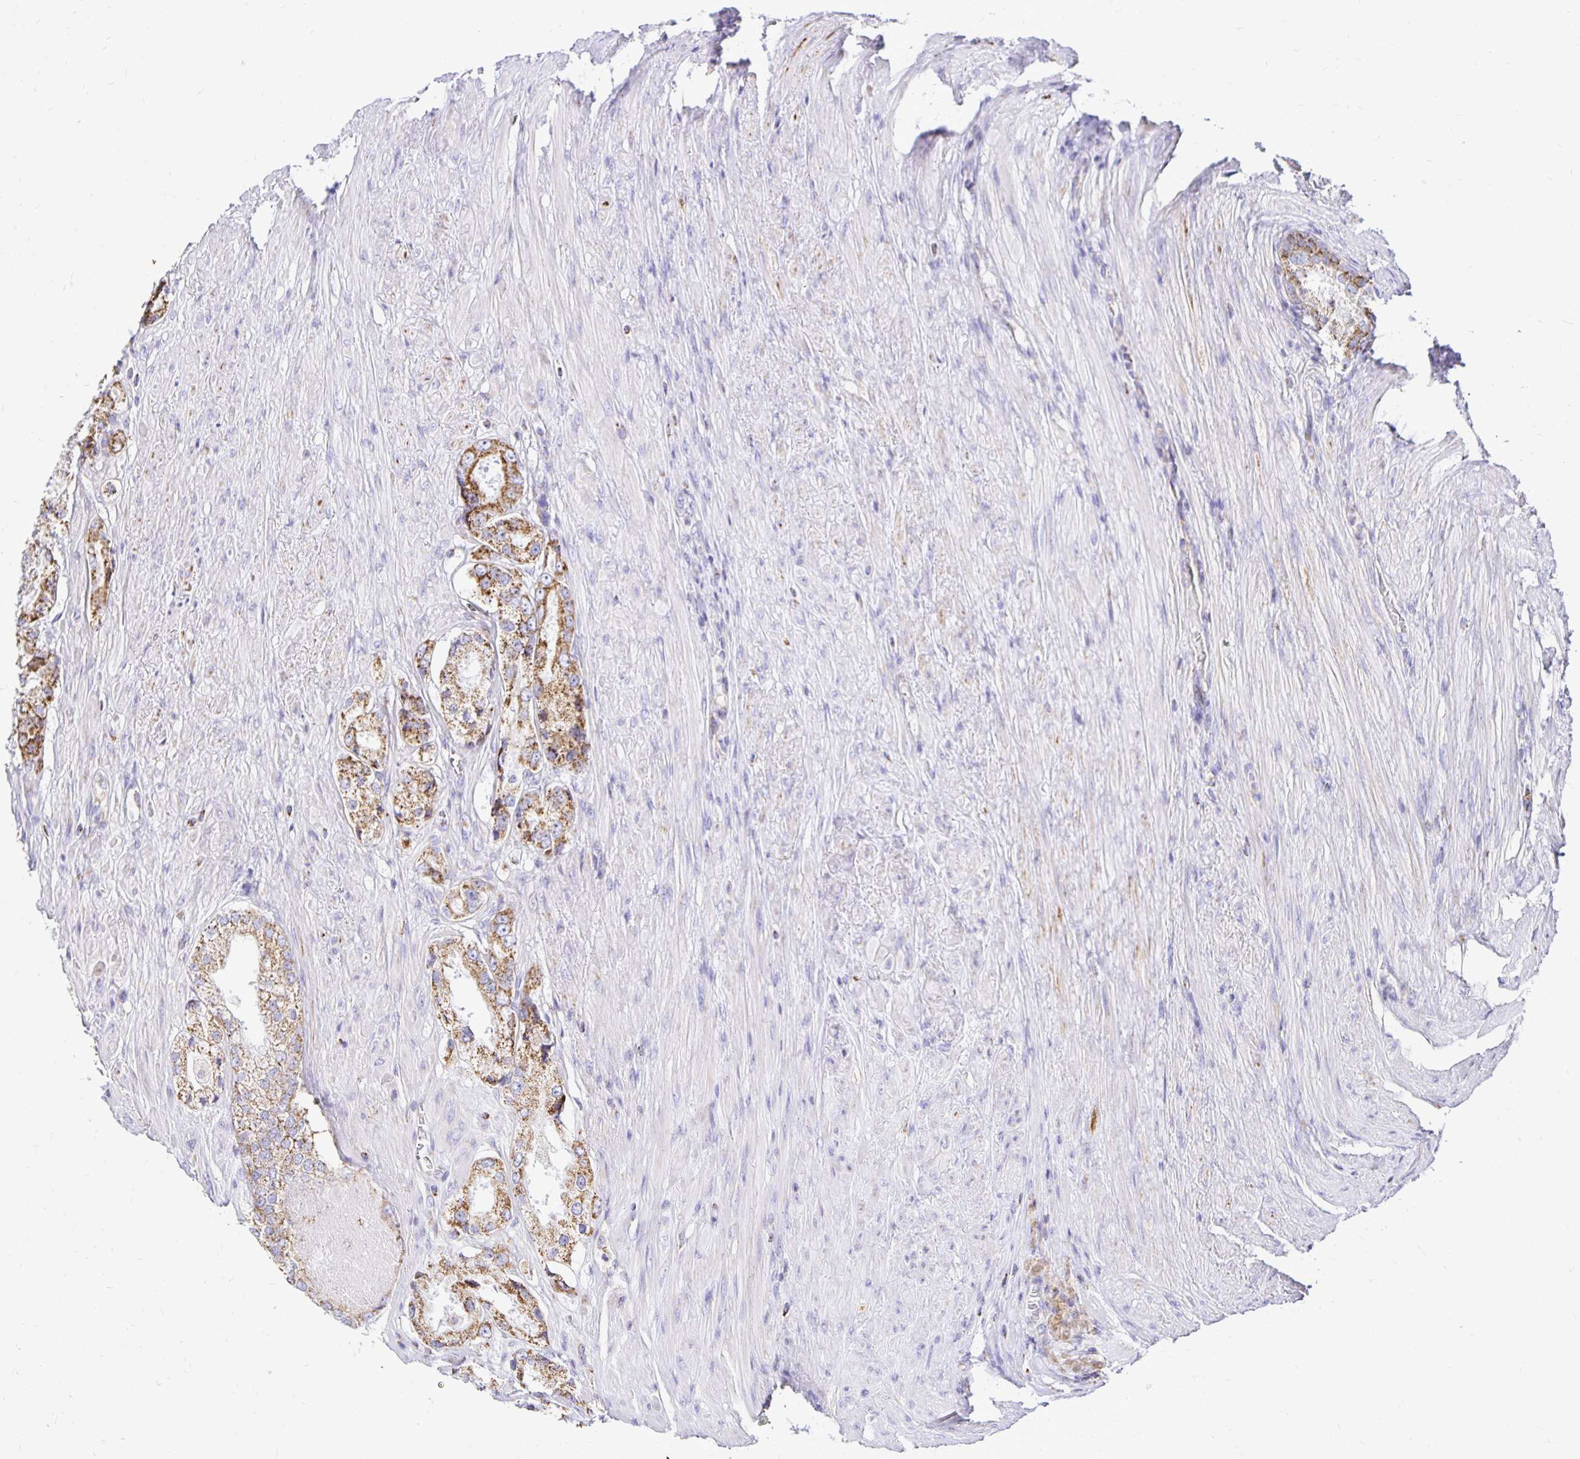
{"staining": {"intensity": "moderate", "quantity": ">75%", "location": "cytoplasmic/membranous"}, "tissue": "prostate cancer", "cell_type": "Tumor cells", "image_type": "cancer", "snomed": [{"axis": "morphology", "description": "Adenocarcinoma, Low grade"}, {"axis": "topography", "description": "Prostate"}], "caption": "IHC of human adenocarcinoma (low-grade) (prostate) demonstrates medium levels of moderate cytoplasmic/membranous expression in about >75% of tumor cells.", "gene": "PLAAT2", "patient": {"sex": "male", "age": 68}}